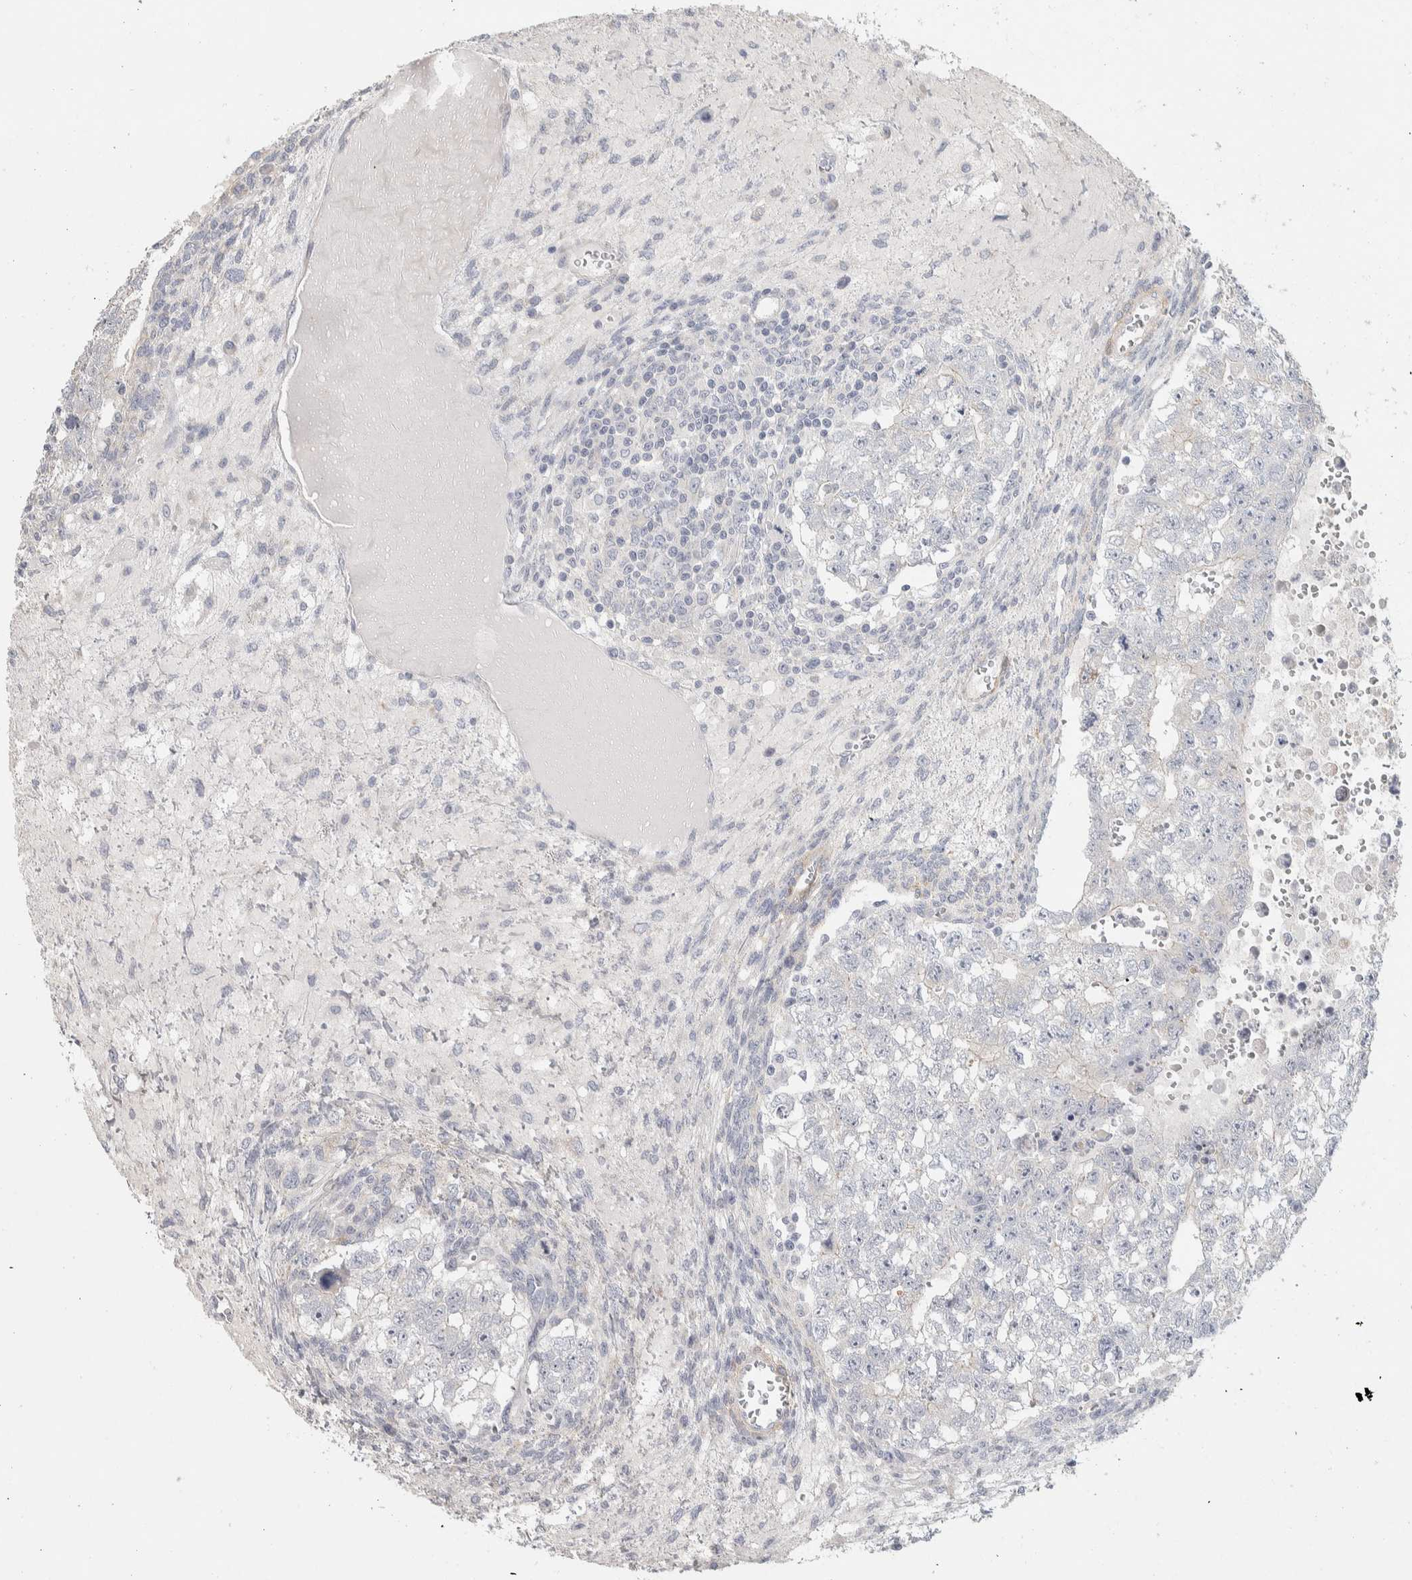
{"staining": {"intensity": "negative", "quantity": "none", "location": "none"}, "tissue": "testis cancer", "cell_type": "Tumor cells", "image_type": "cancer", "snomed": [{"axis": "morphology", "description": "Seminoma, NOS"}, {"axis": "morphology", "description": "Carcinoma, Embryonal, NOS"}, {"axis": "topography", "description": "Testis"}], "caption": "High power microscopy histopathology image of an immunohistochemistry (IHC) image of testis cancer, revealing no significant positivity in tumor cells. The staining was performed using DAB to visualize the protein expression in brown, while the nuclei were stained in blue with hematoxylin (Magnification: 20x).", "gene": "DCXR", "patient": {"sex": "male", "age": 38}}